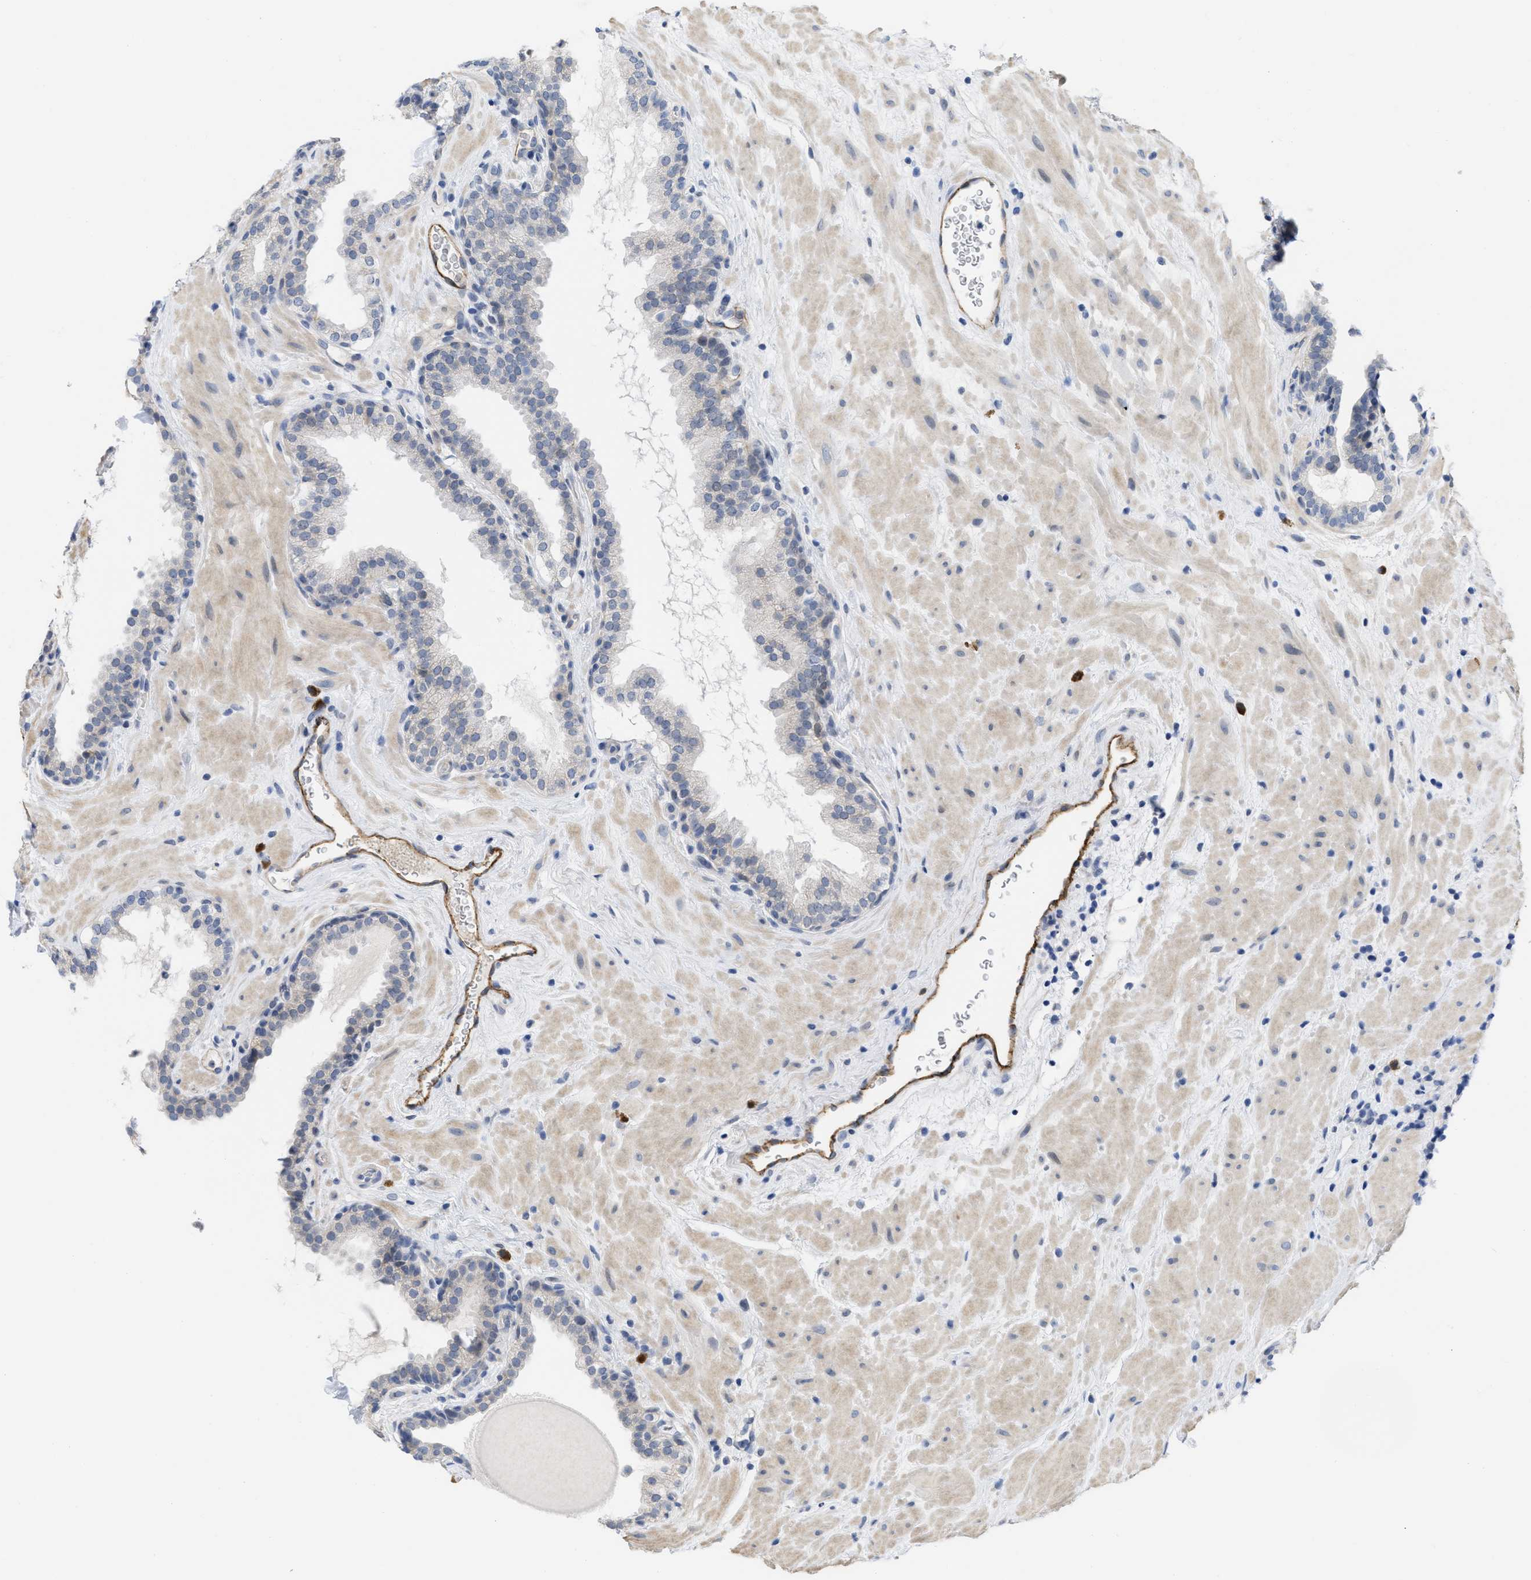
{"staining": {"intensity": "negative", "quantity": "none", "location": "none"}, "tissue": "prostate", "cell_type": "Glandular cells", "image_type": "normal", "snomed": [{"axis": "morphology", "description": "Normal tissue, NOS"}, {"axis": "topography", "description": "Prostate"}], "caption": "High power microscopy micrograph of an immunohistochemistry micrograph of normal prostate, revealing no significant staining in glandular cells.", "gene": "ACKR1", "patient": {"sex": "male", "age": 51}}